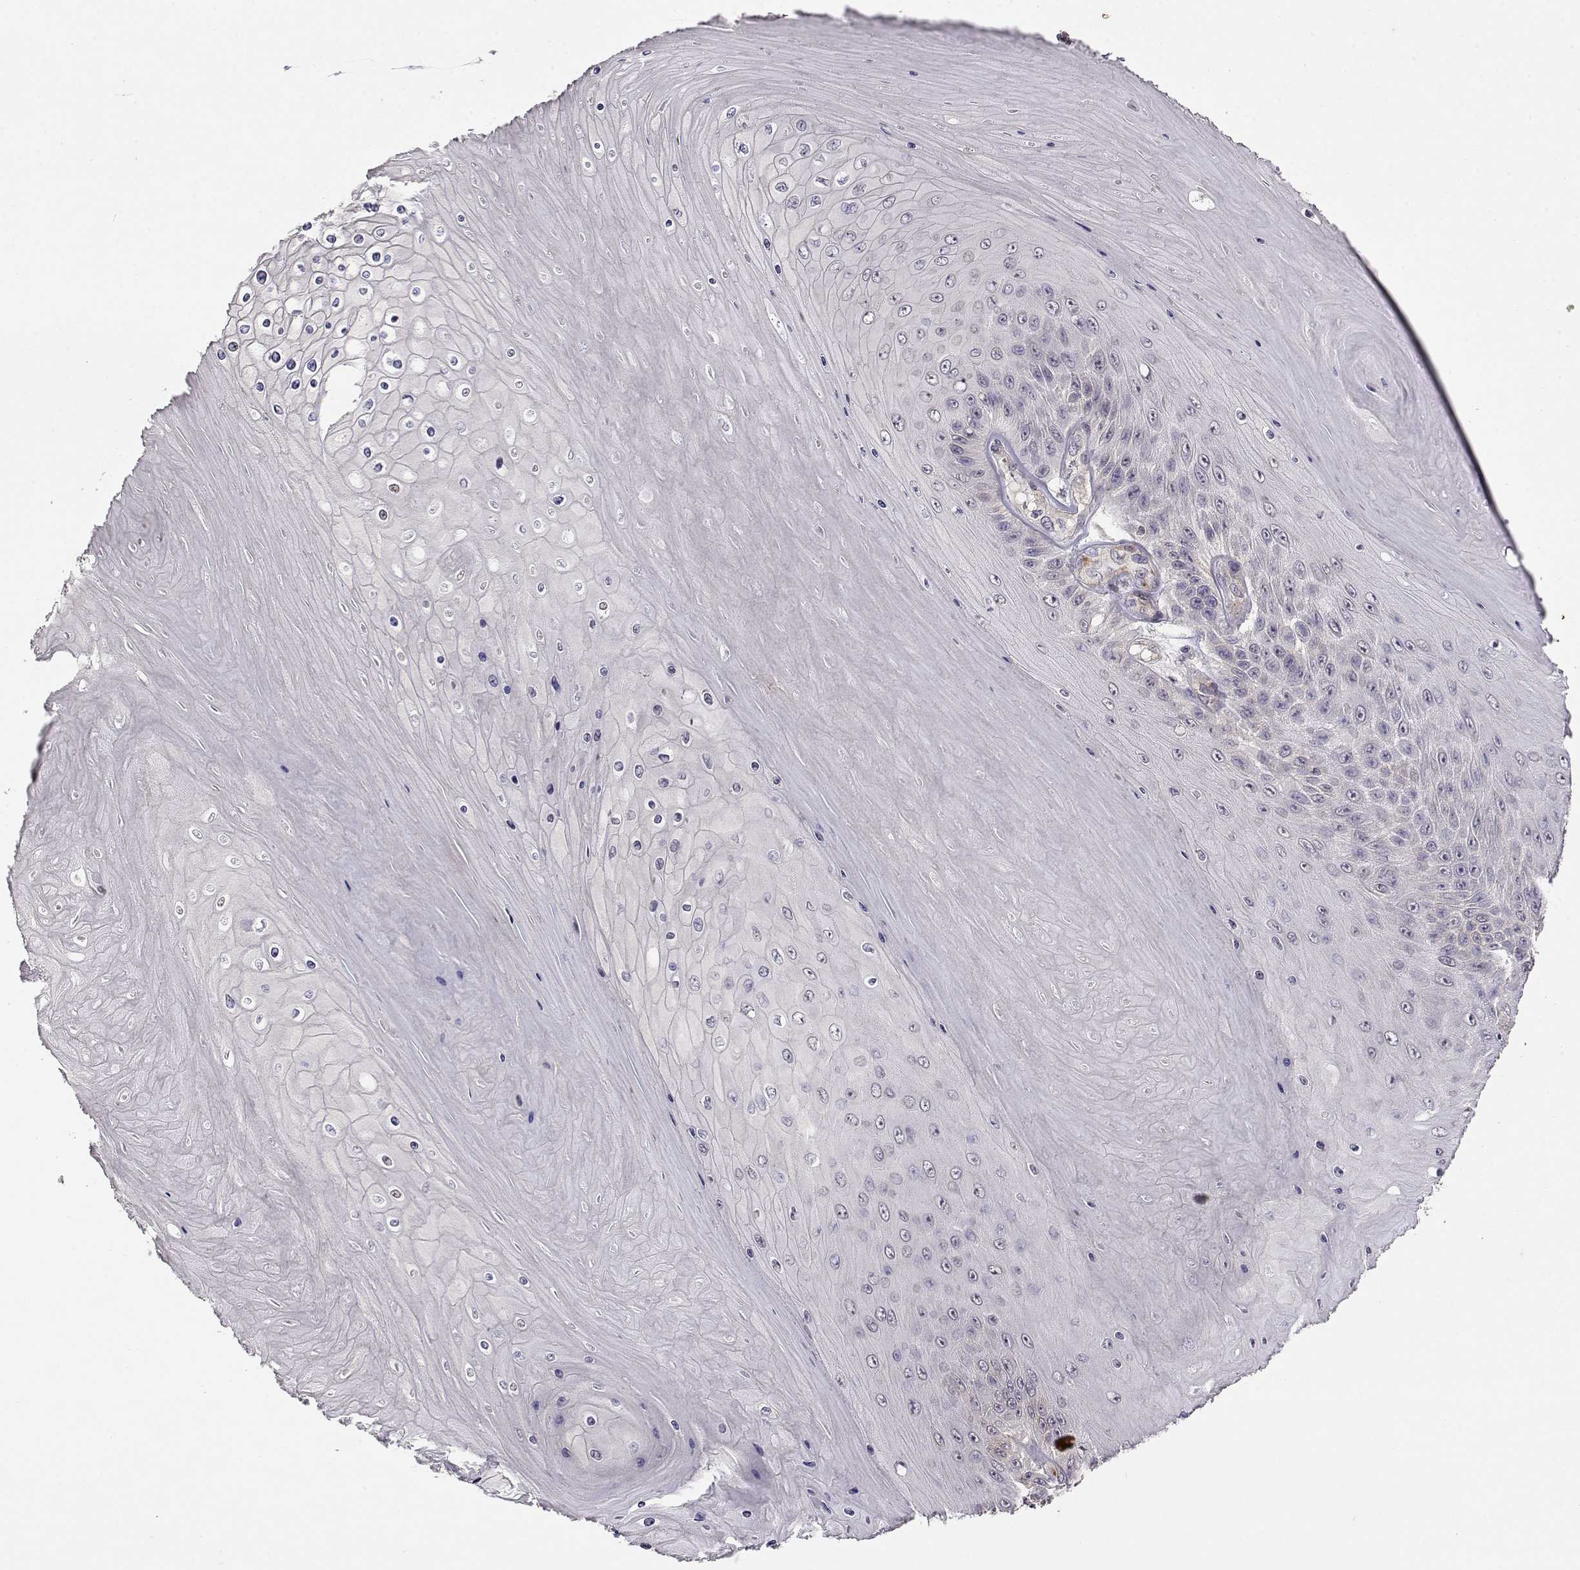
{"staining": {"intensity": "negative", "quantity": "none", "location": "none"}, "tissue": "skin cancer", "cell_type": "Tumor cells", "image_type": "cancer", "snomed": [{"axis": "morphology", "description": "Squamous cell carcinoma, NOS"}, {"axis": "topography", "description": "Skin"}], "caption": "Skin cancer (squamous cell carcinoma) stained for a protein using immunohistochemistry exhibits no expression tumor cells.", "gene": "IFITM1", "patient": {"sex": "male", "age": 62}}